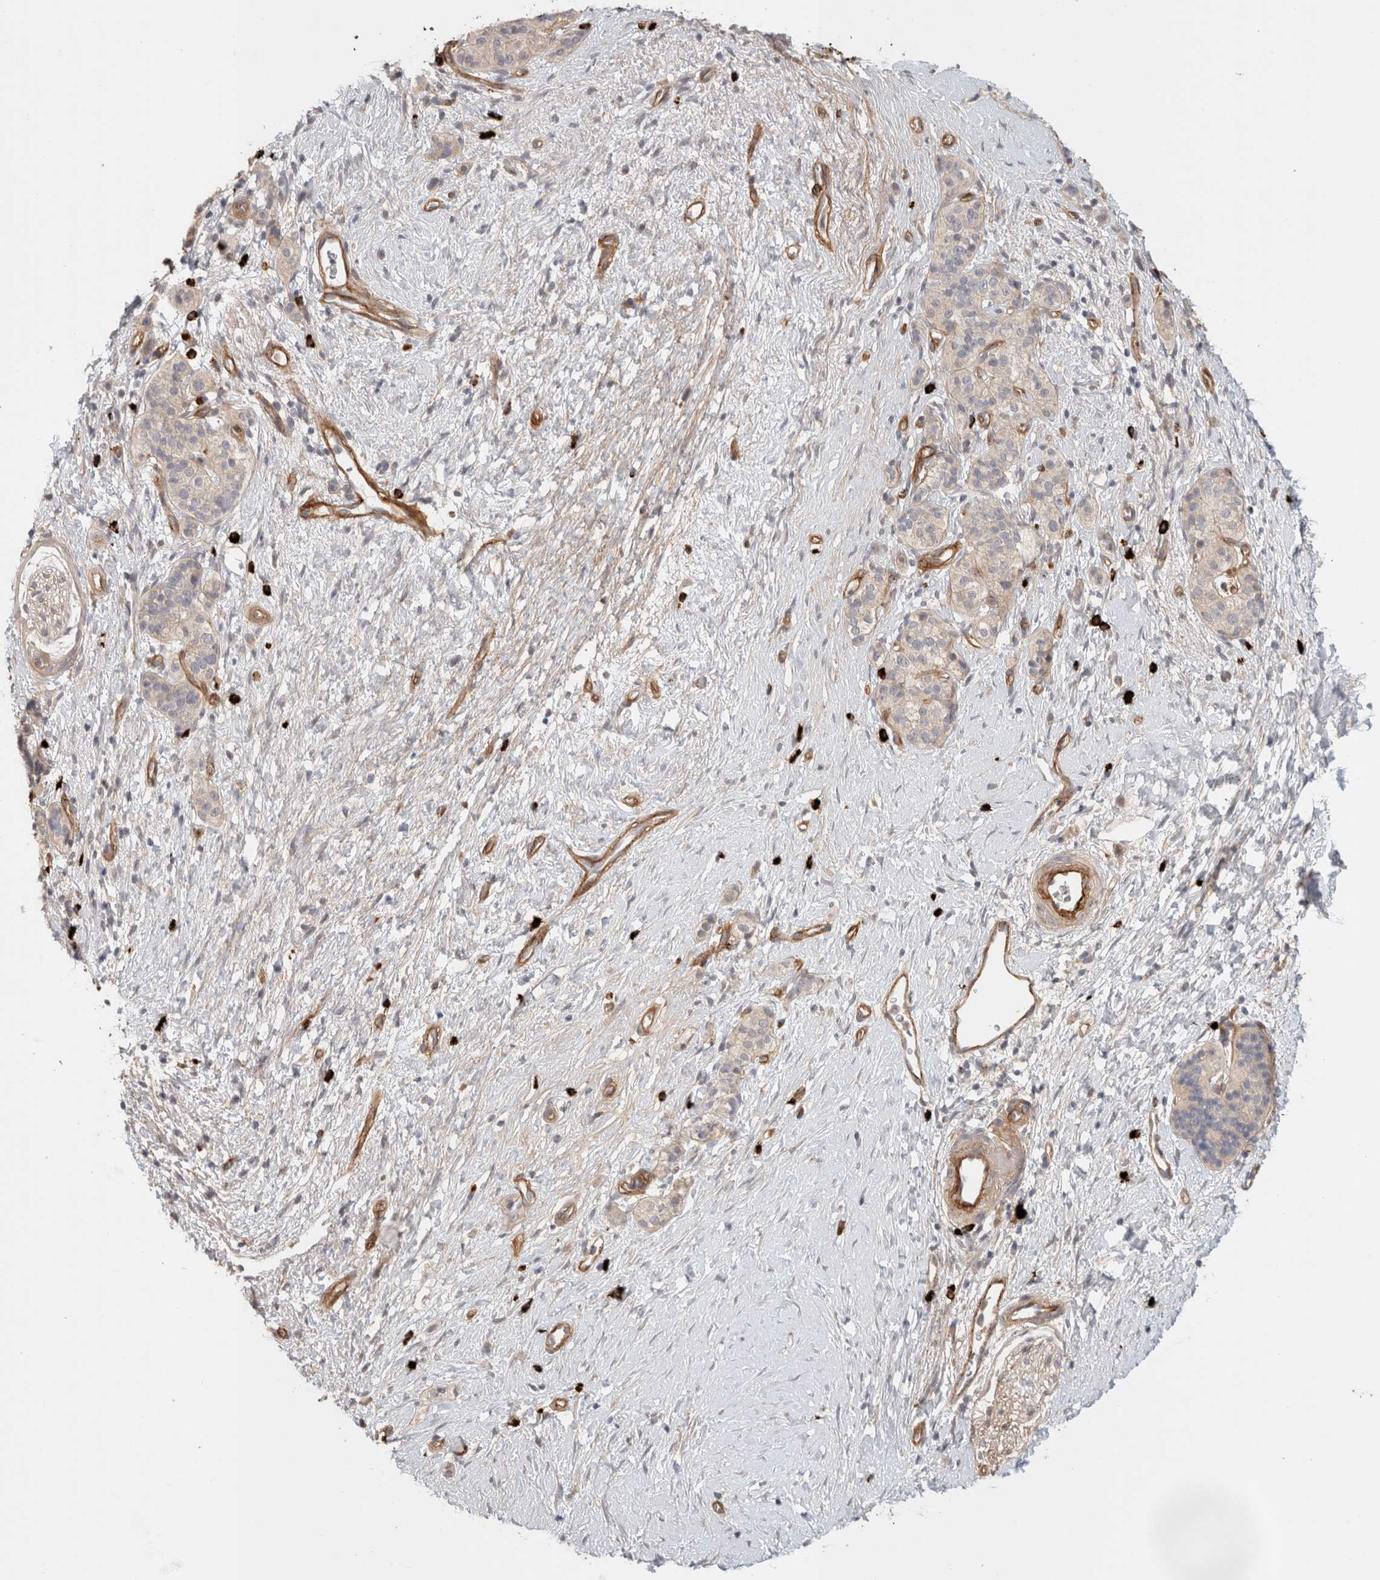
{"staining": {"intensity": "negative", "quantity": "none", "location": "none"}, "tissue": "pancreatic cancer", "cell_type": "Tumor cells", "image_type": "cancer", "snomed": [{"axis": "morphology", "description": "Adenocarcinoma, NOS"}, {"axis": "topography", "description": "Pancreas"}], "caption": "IHC micrograph of human pancreatic adenocarcinoma stained for a protein (brown), which demonstrates no expression in tumor cells. (DAB (3,3'-diaminobenzidine) immunohistochemistry (IHC), high magnification).", "gene": "HSPG2", "patient": {"sex": "male", "age": 50}}